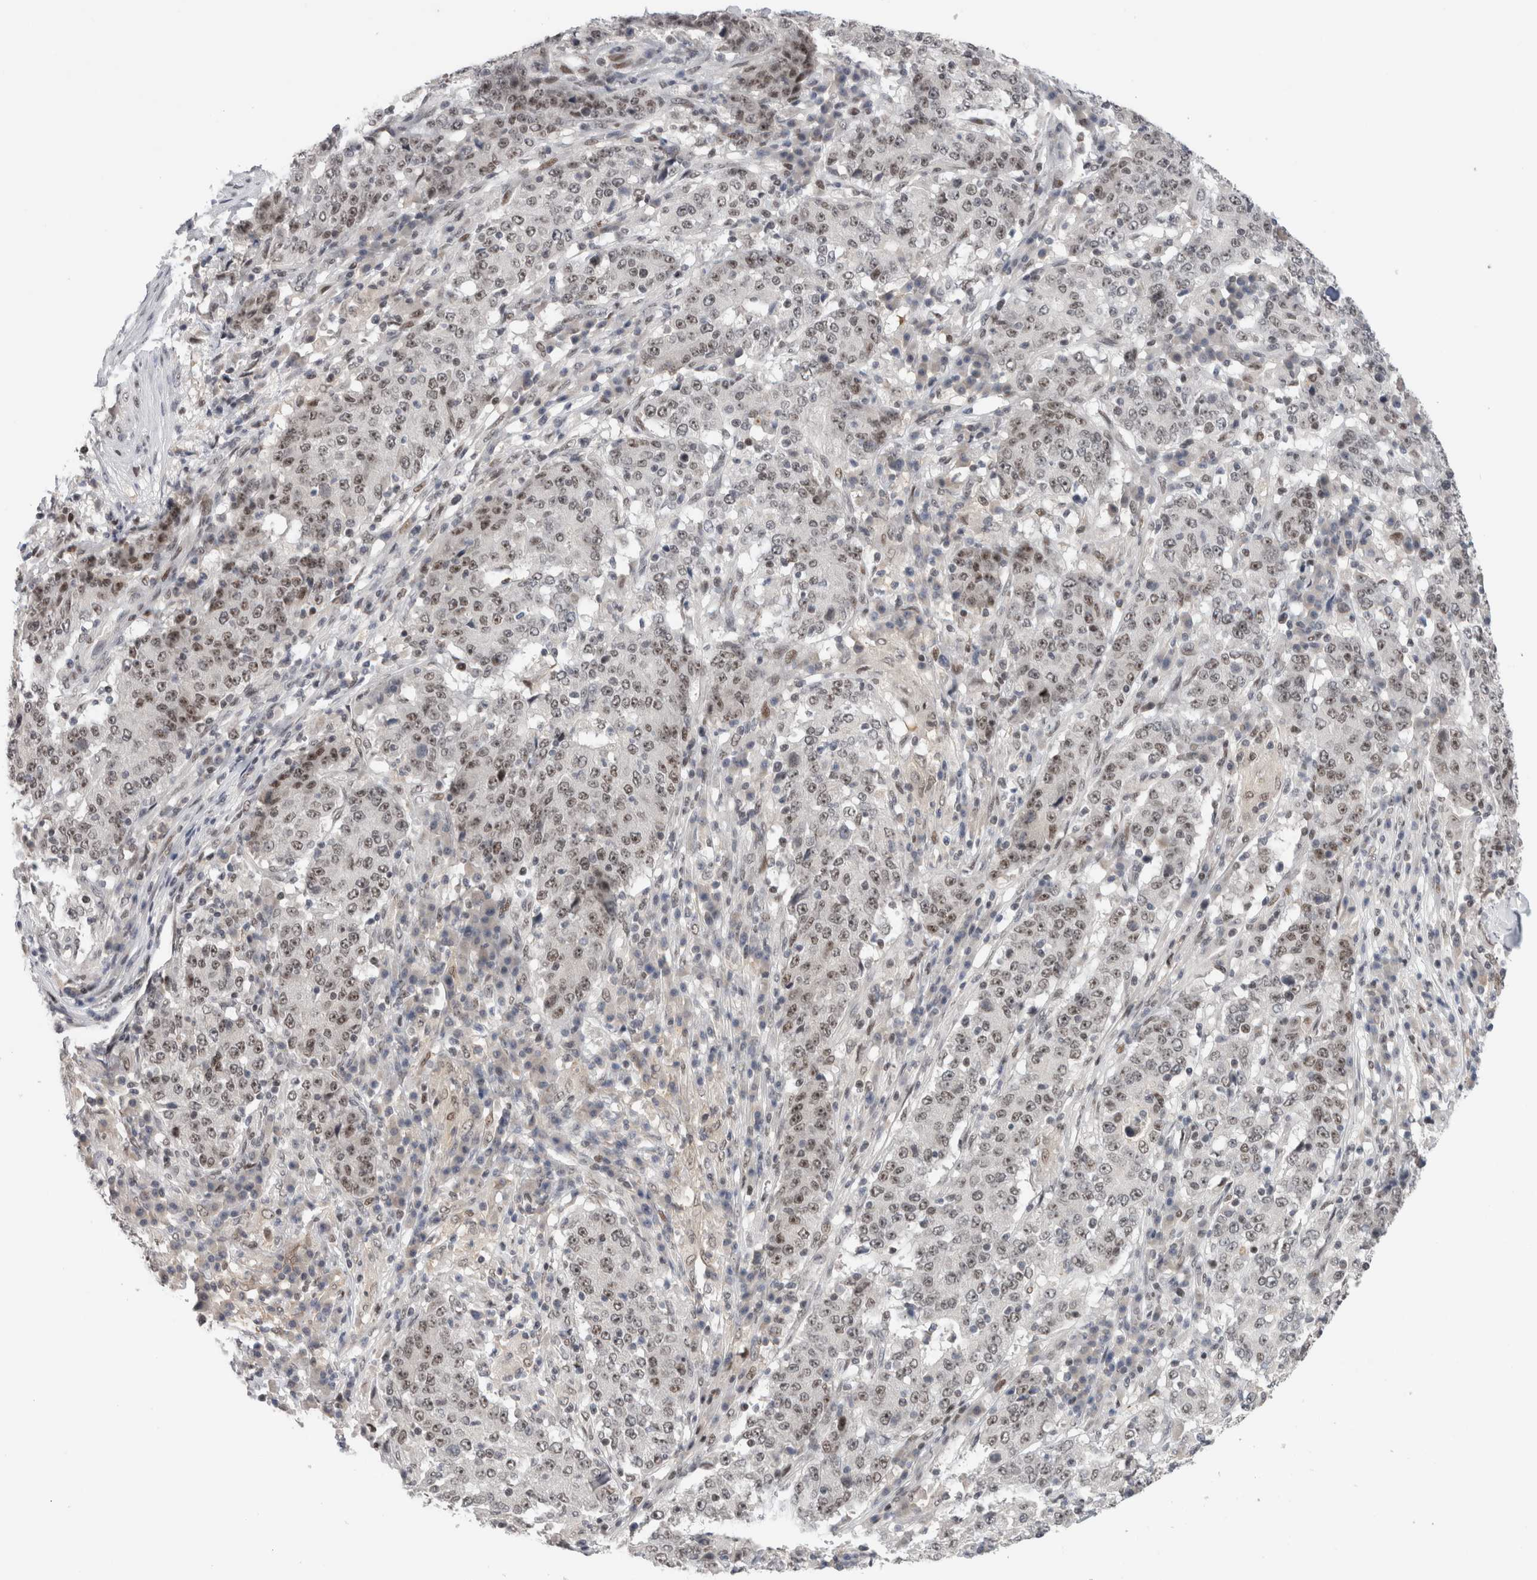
{"staining": {"intensity": "weak", "quantity": ">75%", "location": "nuclear"}, "tissue": "stomach cancer", "cell_type": "Tumor cells", "image_type": "cancer", "snomed": [{"axis": "morphology", "description": "Adenocarcinoma, NOS"}, {"axis": "topography", "description": "Stomach"}], "caption": "Stomach cancer (adenocarcinoma) stained with a brown dye shows weak nuclear positive staining in about >75% of tumor cells.", "gene": "ZNF521", "patient": {"sex": "male", "age": 59}}